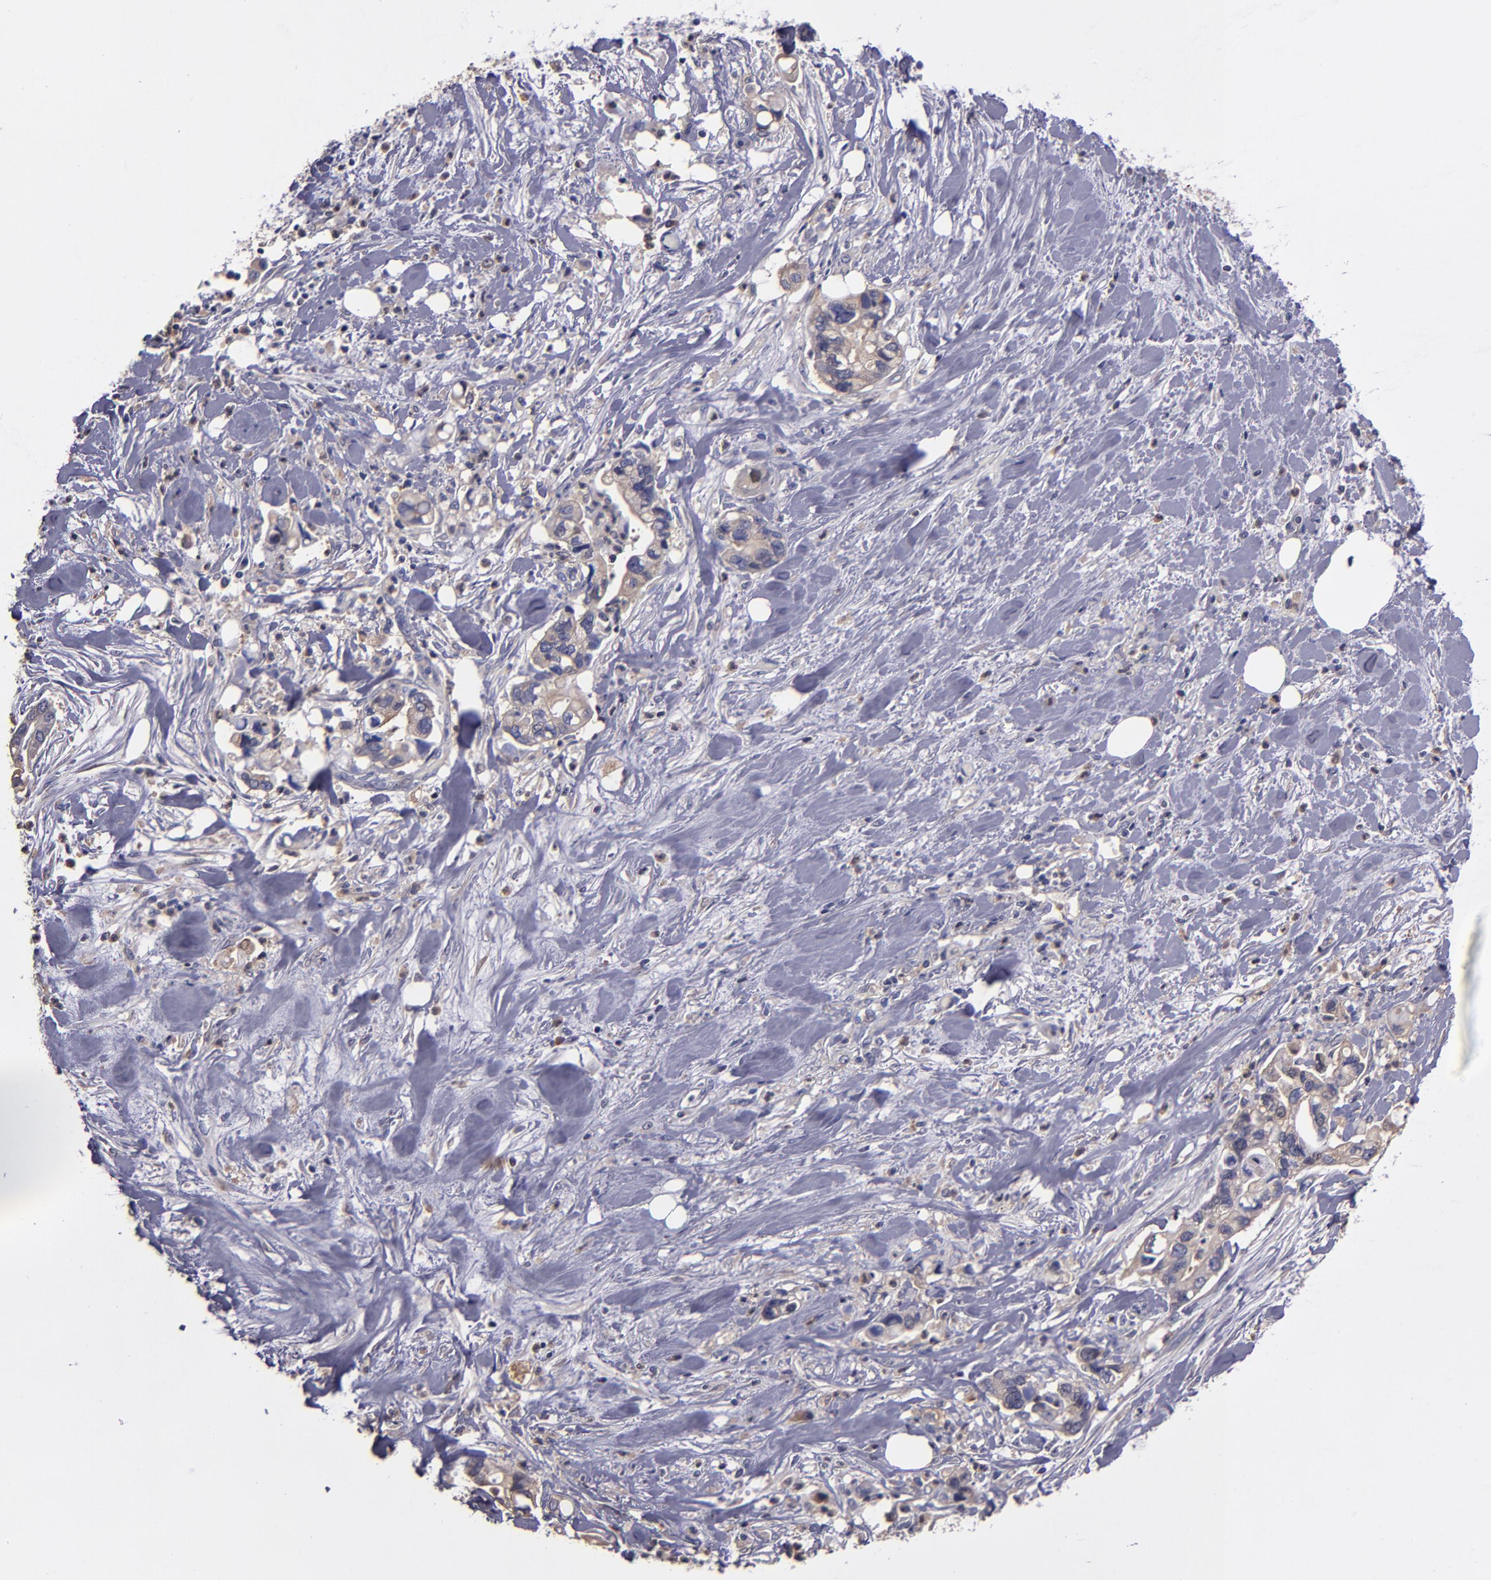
{"staining": {"intensity": "moderate", "quantity": "25%-75%", "location": "cytoplasmic/membranous"}, "tissue": "pancreatic cancer", "cell_type": "Tumor cells", "image_type": "cancer", "snomed": [{"axis": "morphology", "description": "Adenocarcinoma, NOS"}, {"axis": "topography", "description": "Pancreas"}], "caption": "A brown stain labels moderate cytoplasmic/membranous expression of a protein in adenocarcinoma (pancreatic) tumor cells.", "gene": "CARS1", "patient": {"sex": "male", "age": 70}}